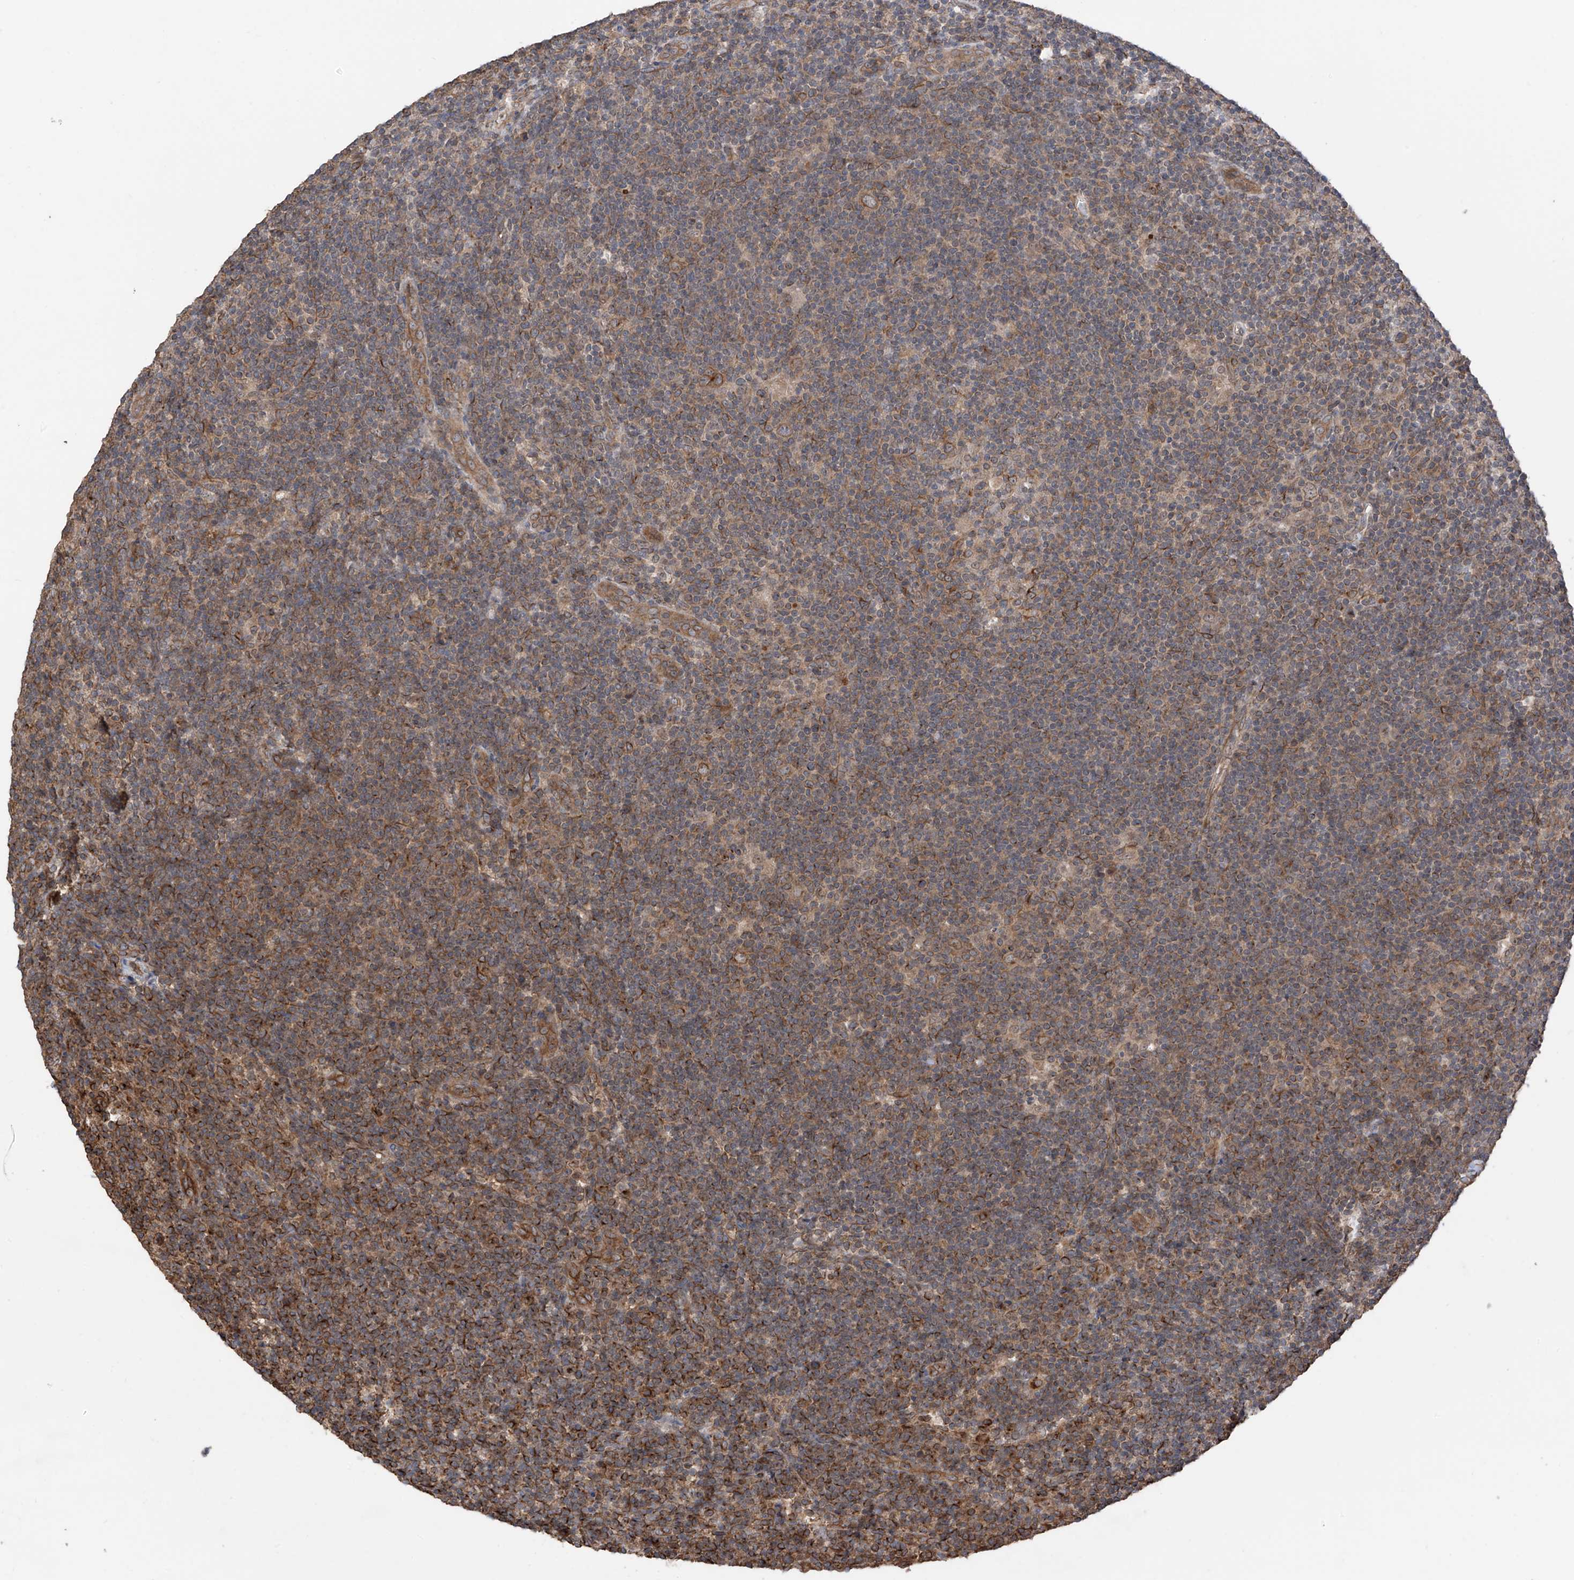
{"staining": {"intensity": "moderate", "quantity": ">75%", "location": "cytoplasmic/membranous"}, "tissue": "lymphoma", "cell_type": "Tumor cells", "image_type": "cancer", "snomed": [{"axis": "morphology", "description": "Hodgkin's disease, NOS"}, {"axis": "topography", "description": "Lymph node"}], "caption": "Human lymphoma stained for a protein (brown) reveals moderate cytoplasmic/membranous positive expression in approximately >75% of tumor cells.", "gene": "RPAIN", "patient": {"sex": "female", "age": 57}}